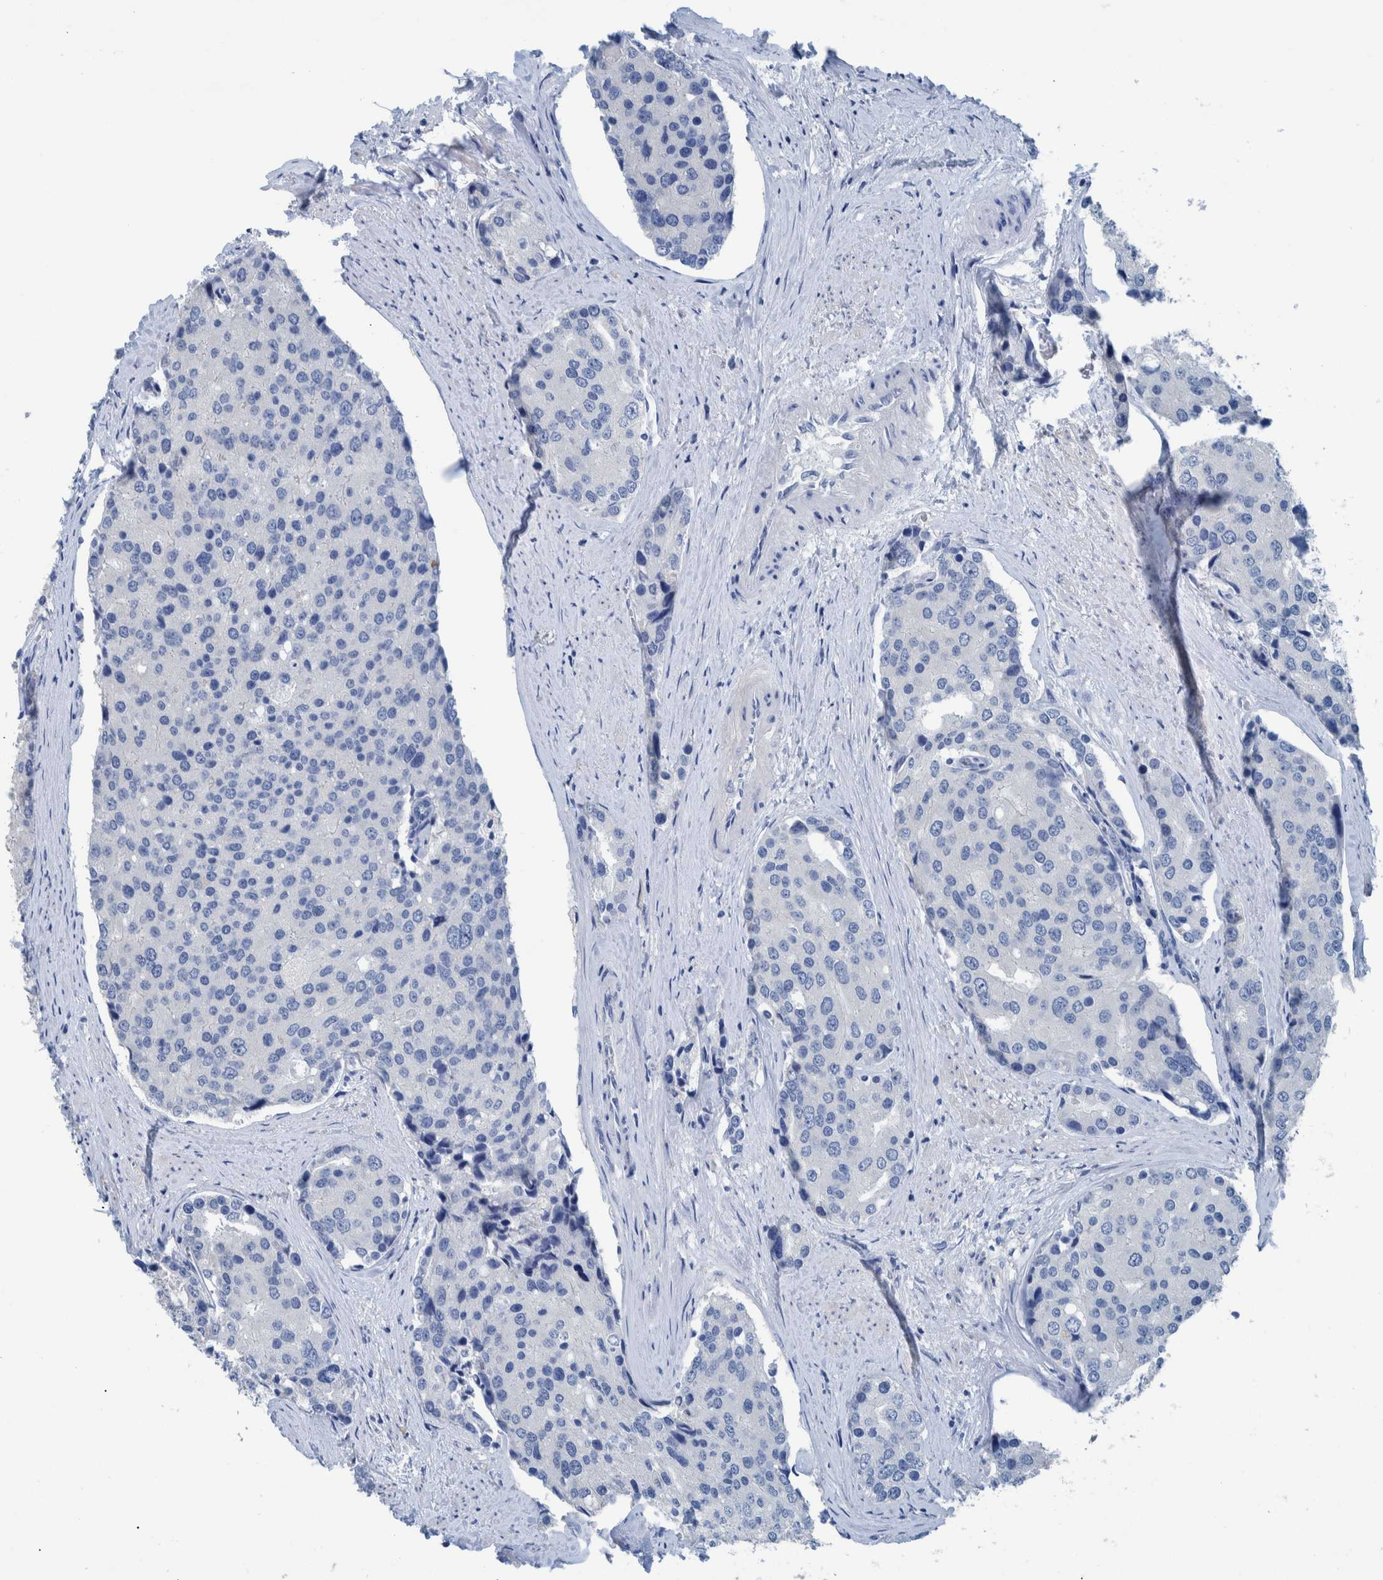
{"staining": {"intensity": "negative", "quantity": "none", "location": "none"}, "tissue": "prostate cancer", "cell_type": "Tumor cells", "image_type": "cancer", "snomed": [{"axis": "morphology", "description": "Adenocarcinoma, High grade"}, {"axis": "topography", "description": "Prostate"}], "caption": "Protein analysis of prostate high-grade adenocarcinoma displays no significant expression in tumor cells.", "gene": "IDO1", "patient": {"sex": "male", "age": 50}}